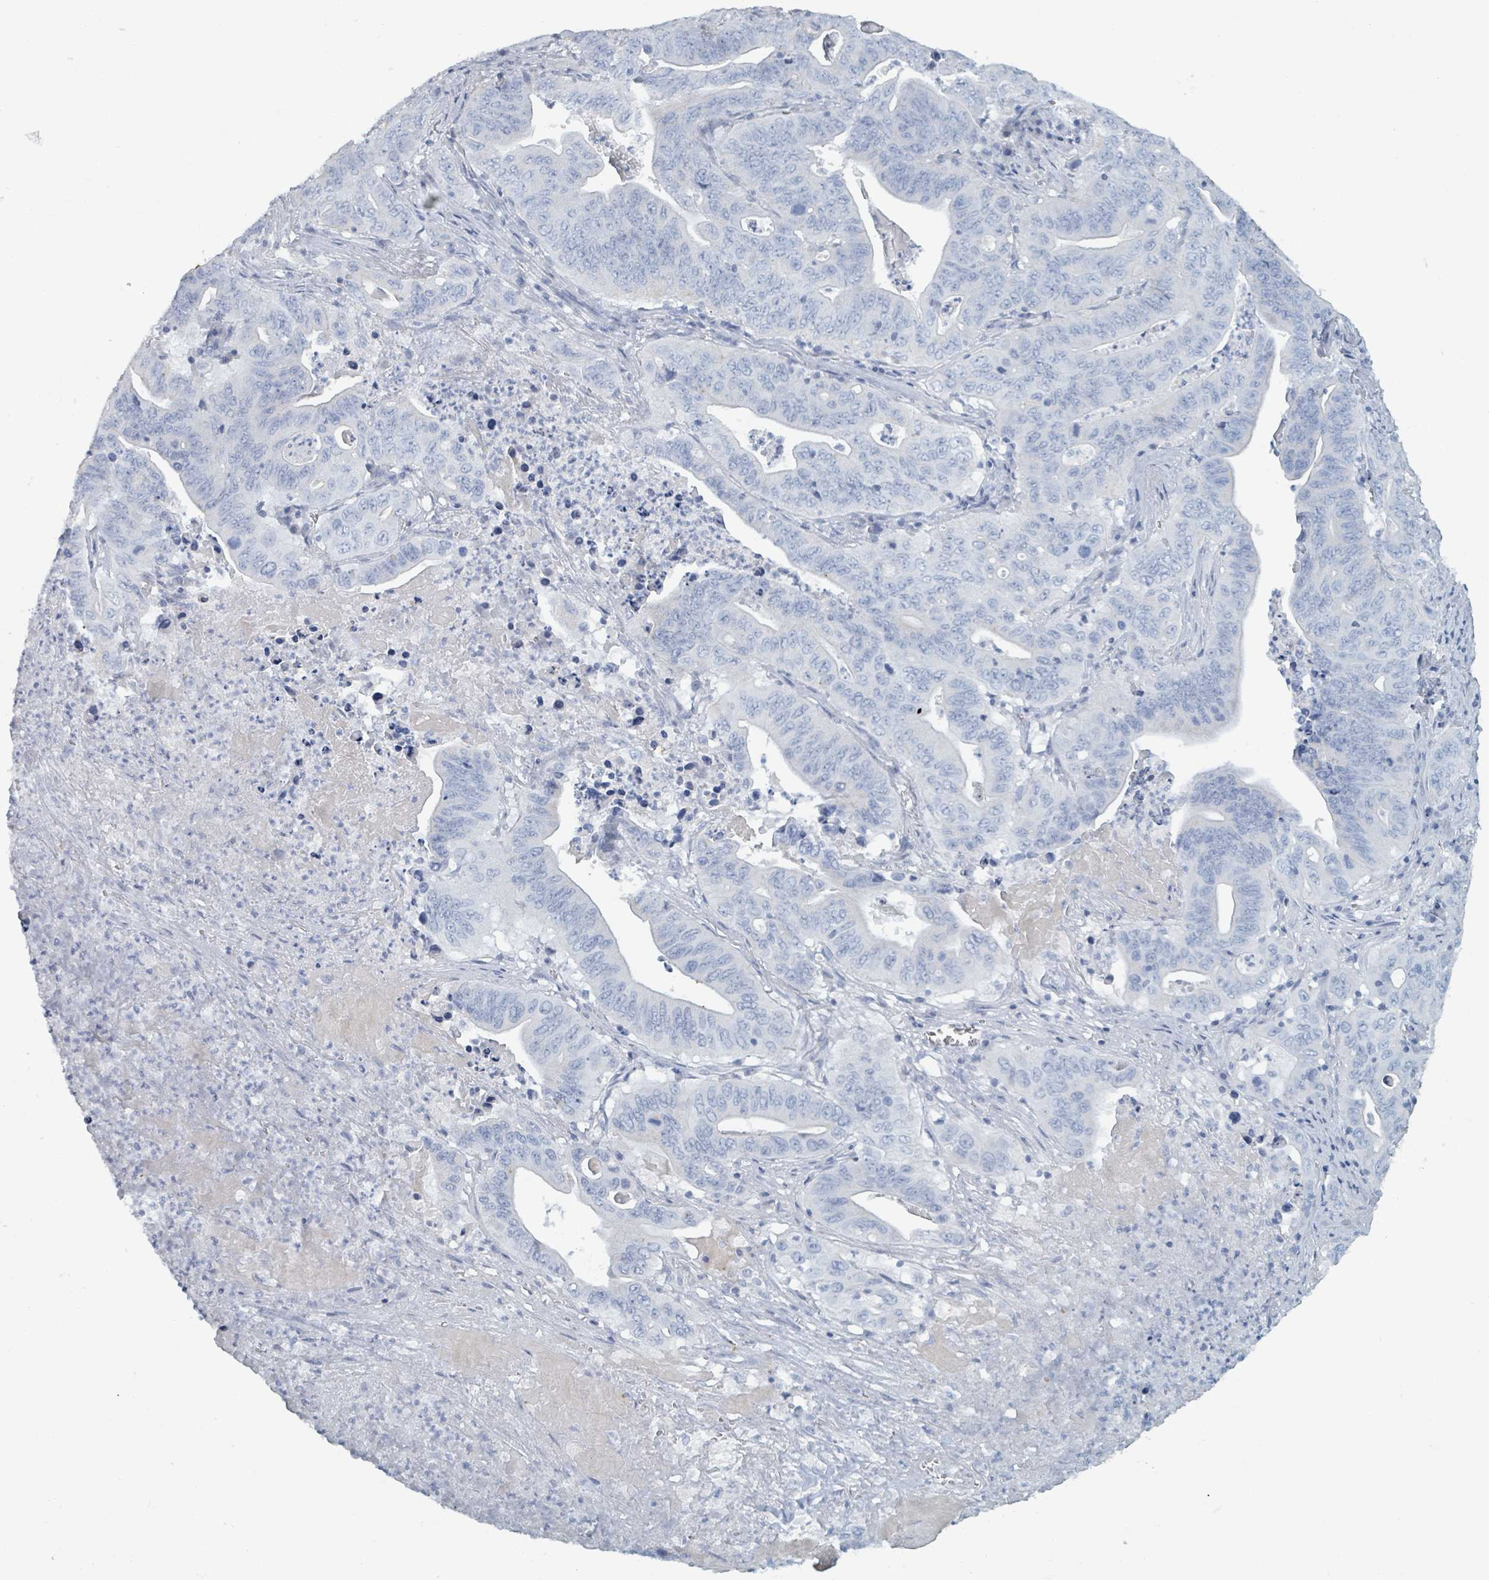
{"staining": {"intensity": "negative", "quantity": "none", "location": "none"}, "tissue": "lung cancer", "cell_type": "Tumor cells", "image_type": "cancer", "snomed": [{"axis": "morphology", "description": "Adenocarcinoma, NOS"}, {"axis": "topography", "description": "Lung"}], "caption": "Immunohistochemistry photomicrograph of neoplastic tissue: adenocarcinoma (lung) stained with DAB (3,3'-diaminobenzidine) shows no significant protein expression in tumor cells. (DAB (3,3'-diaminobenzidine) immunohistochemistry visualized using brightfield microscopy, high magnification).", "gene": "HEATR5A", "patient": {"sex": "female", "age": 60}}